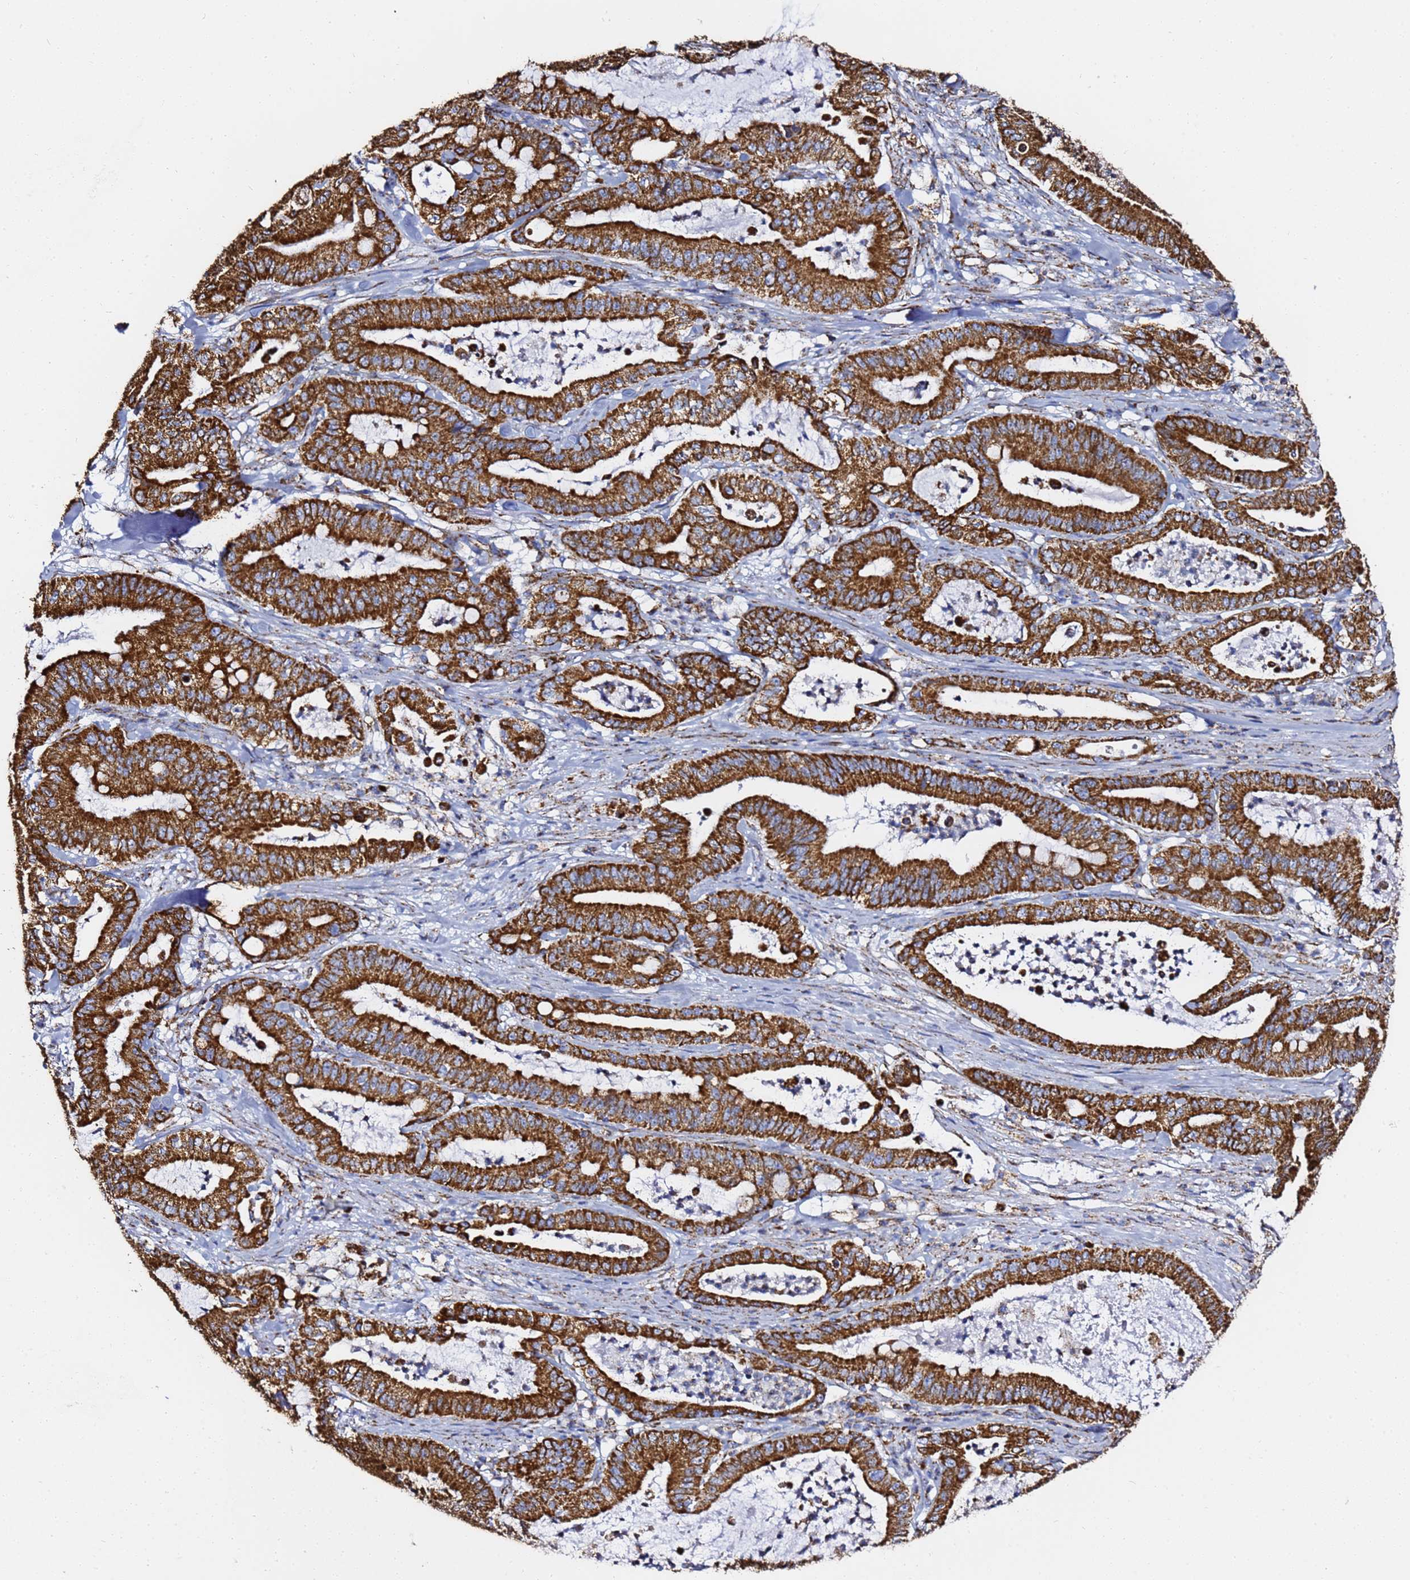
{"staining": {"intensity": "strong", "quantity": ">75%", "location": "cytoplasmic/membranous"}, "tissue": "pancreatic cancer", "cell_type": "Tumor cells", "image_type": "cancer", "snomed": [{"axis": "morphology", "description": "Adenocarcinoma, NOS"}, {"axis": "topography", "description": "Pancreas"}], "caption": "This micrograph demonstrates IHC staining of pancreatic adenocarcinoma, with high strong cytoplasmic/membranous staining in approximately >75% of tumor cells.", "gene": "PHB2", "patient": {"sex": "male", "age": 71}}